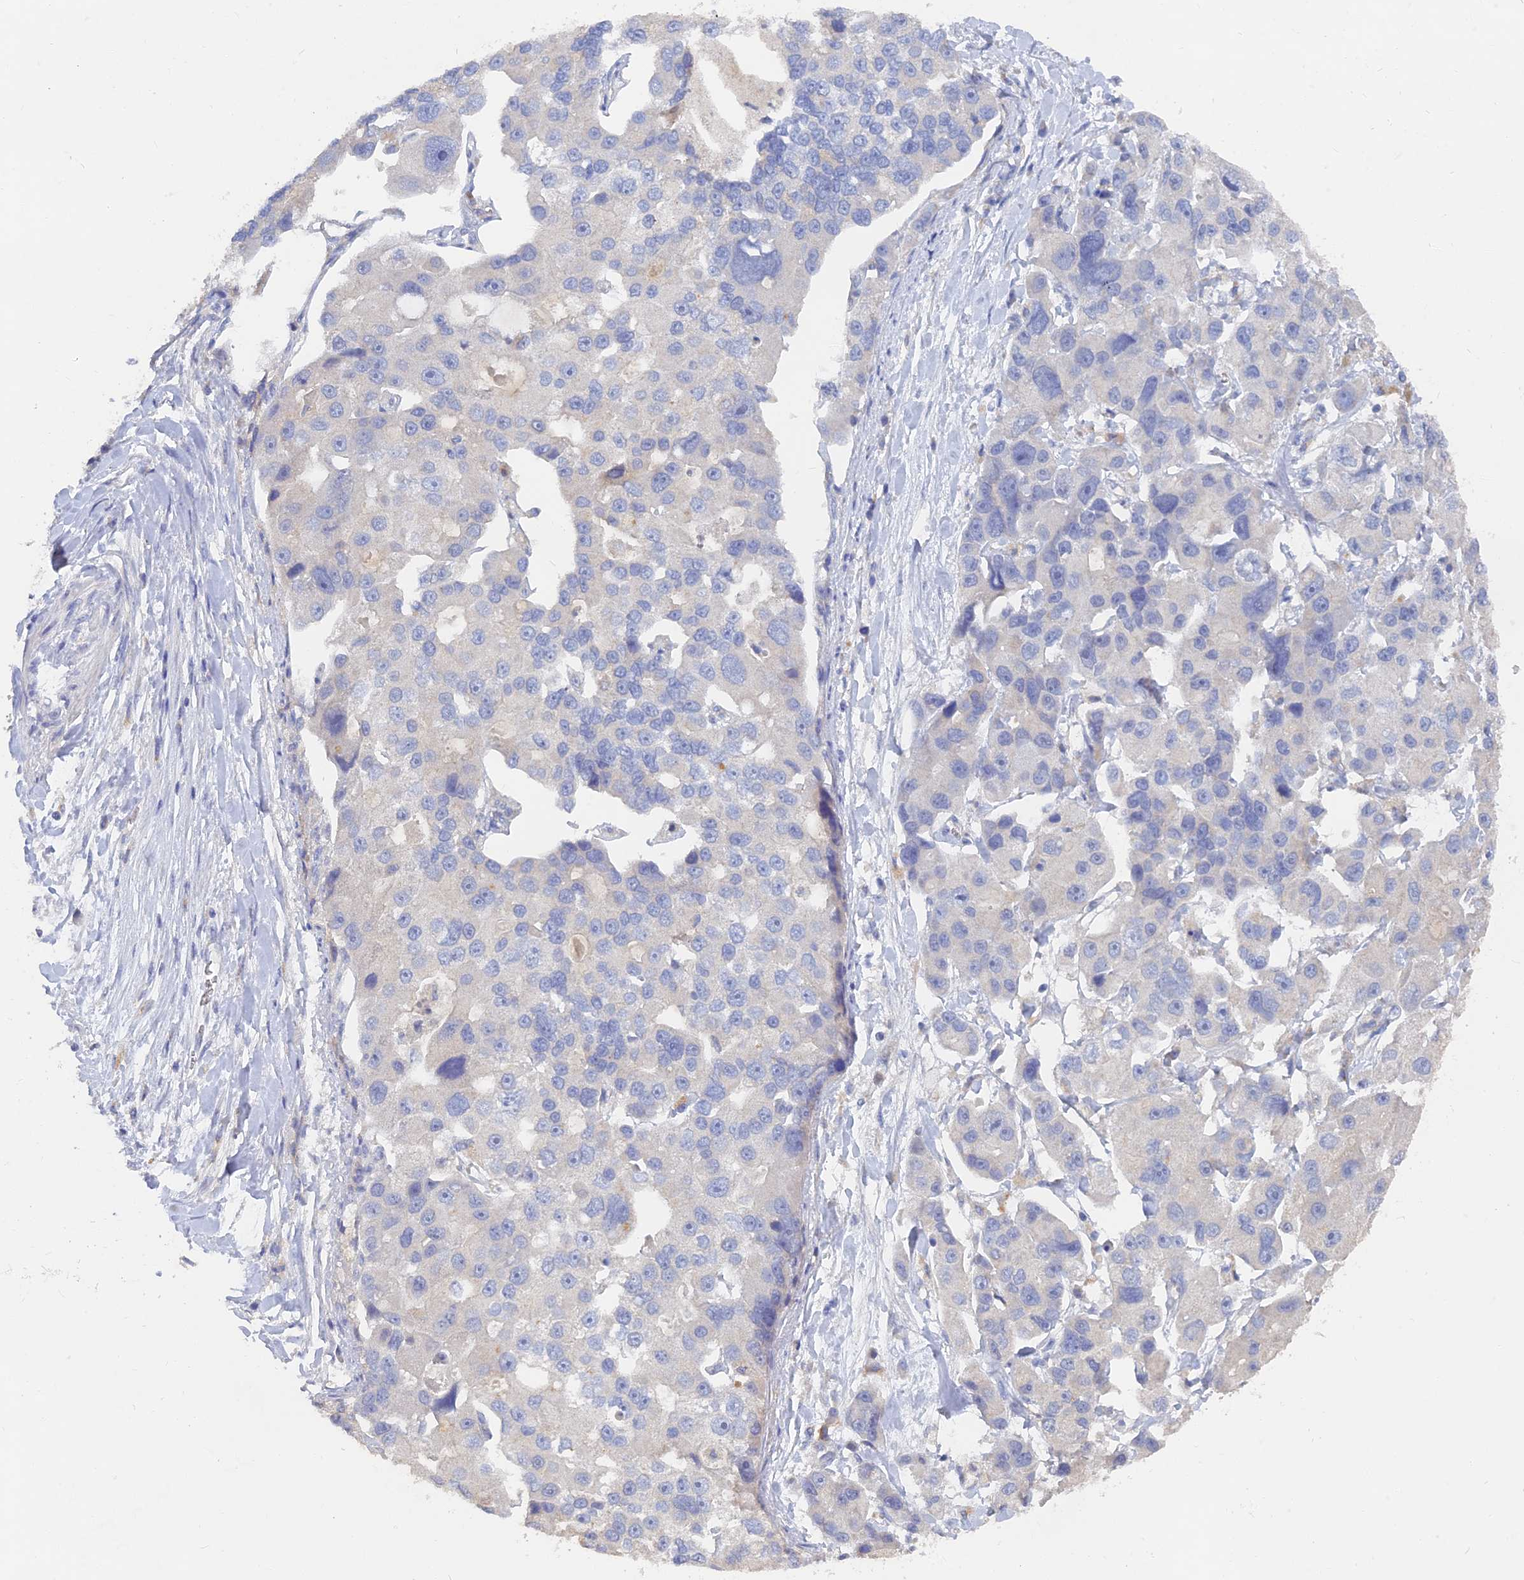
{"staining": {"intensity": "negative", "quantity": "none", "location": "none"}, "tissue": "lung cancer", "cell_type": "Tumor cells", "image_type": "cancer", "snomed": [{"axis": "morphology", "description": "Adenocarcinoma, NOS"}, {"axis": "topography", "description": "Lung"}], "caption": "IHC histopathology image of human lung adenocarcinoma stained for a protein (brown), which exhibits no expression in tumor cells.", "gene": "ARRDC1", "patient": {"sex": "female", "age": 54}}